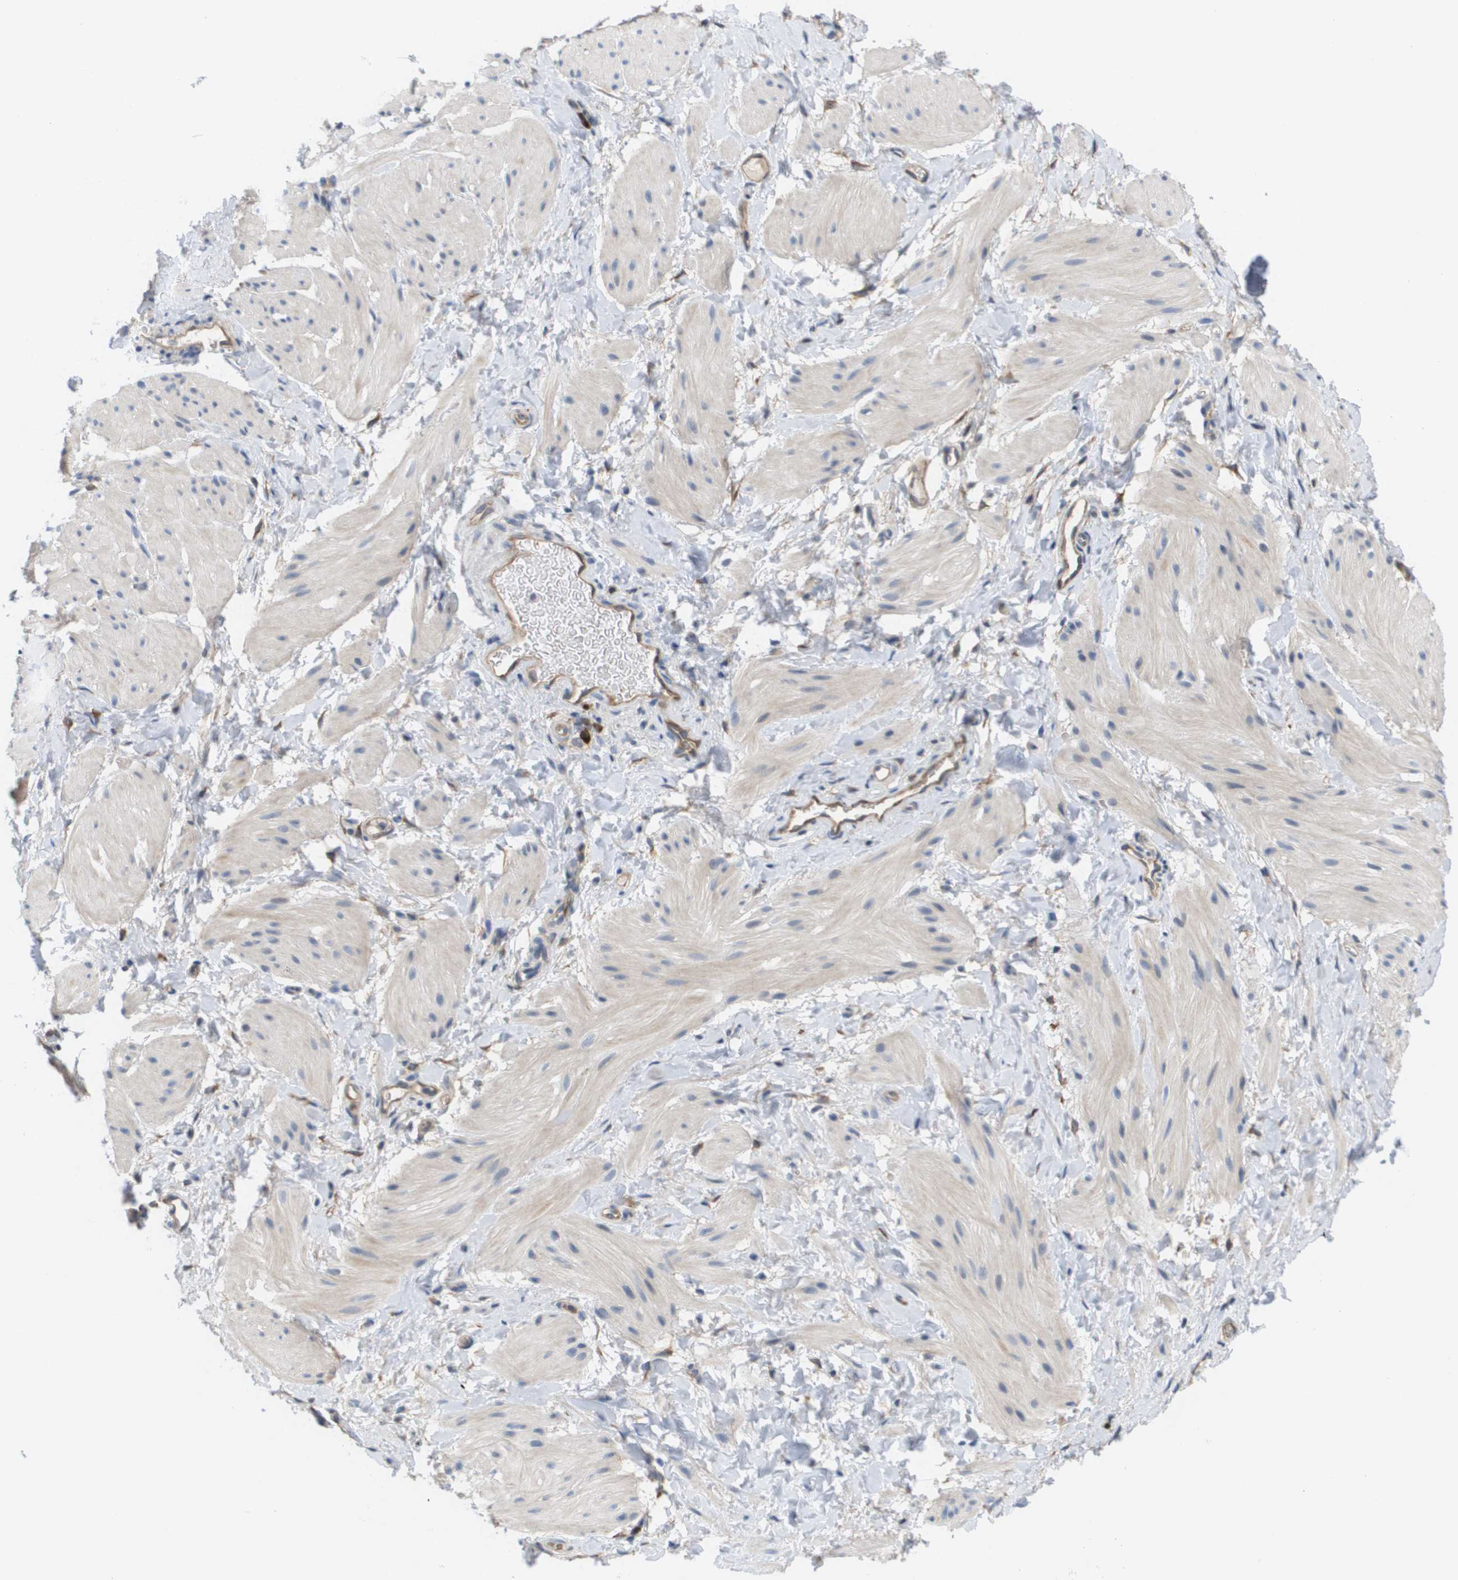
{"staining": {"intensity": "negative", "quantity": "none", "location": "none"}, "tissue": "smooth muscle", "cell_type": "Smooth muscle cells", "image_type": "normal", "snomed": [{"axis": "morphology", "description": "Normal tissue, NOS"}, {"axis": "topography", "description": "Smooth muscle"}], "caption": "A histopathology image of human smooth muscle is negative for staining in smooth muscle cells. (Stains: DAB (3,3'-diaminobenzidine) immunohistochemistry (IHC) with hematoxylin counter stain, Microscopy: brightfield microscopy at high magnification).", "gene": "MARCHF8", "patient": {"sex": "male", "age": 16}}